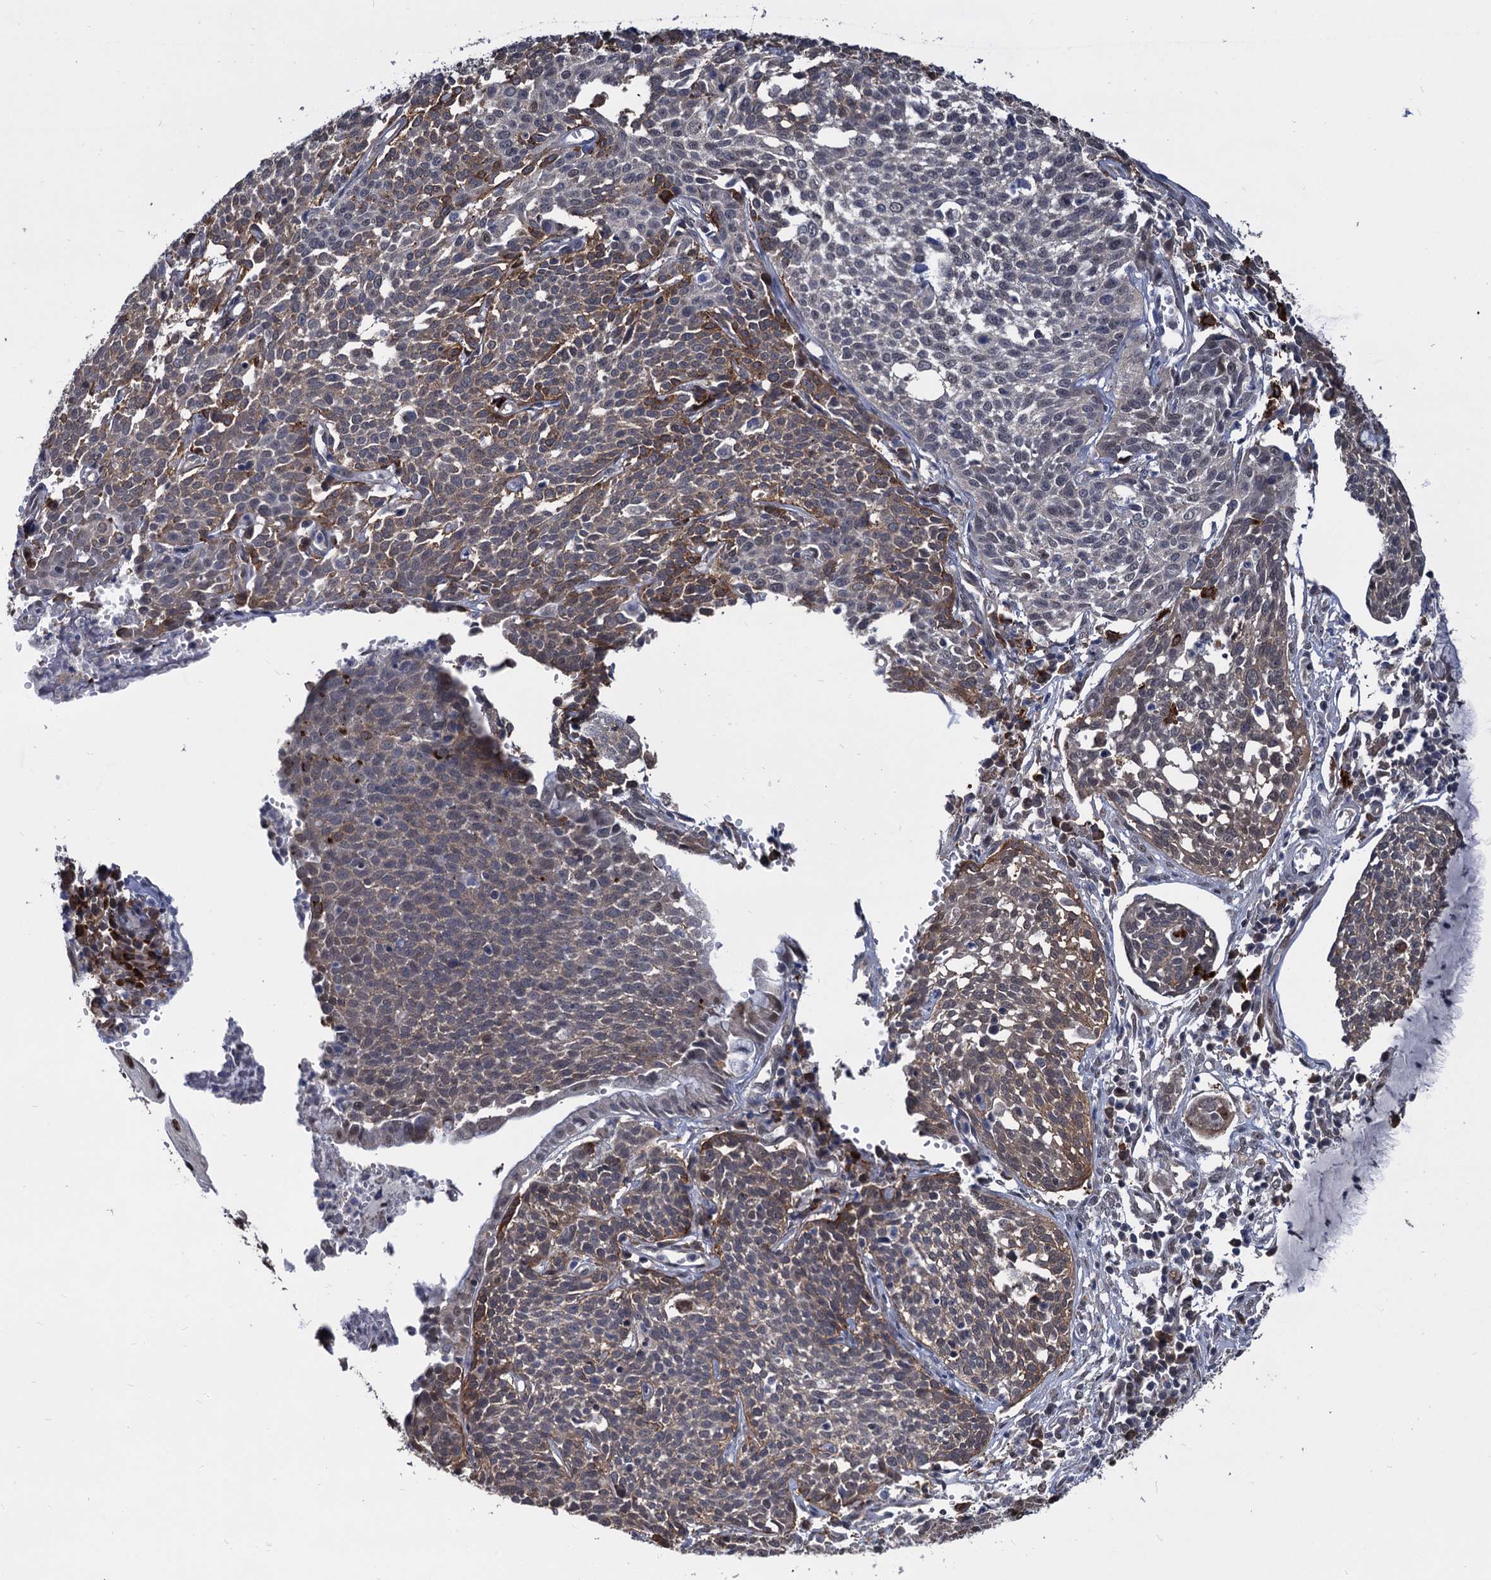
{"staining": {"intensity": "moderate", "quantity": "25%-75%", "location": "cytoplasmic/membranous,nuclear"}, "tissue": "cervical cancer", "cell_type": "Tumor cells", "image_type": "cancer", "snomed": [{"axis": "morphology", "description": "Squamous cell carcinoma, NOS"}, {"axis": "topography", "description": "Cervix"}], "caption": "Brown immunohistochemical staining in human cervical squamous cell carcinoma shows moderate cytoplasmic/membranous and nuclear staining in approximately 25%-75% of tumor cells. (Brightfield microscopy of DAB IHC at high magnification).", "gene": "PSMD4", "patient": {"sex": "female", "age": 34}}